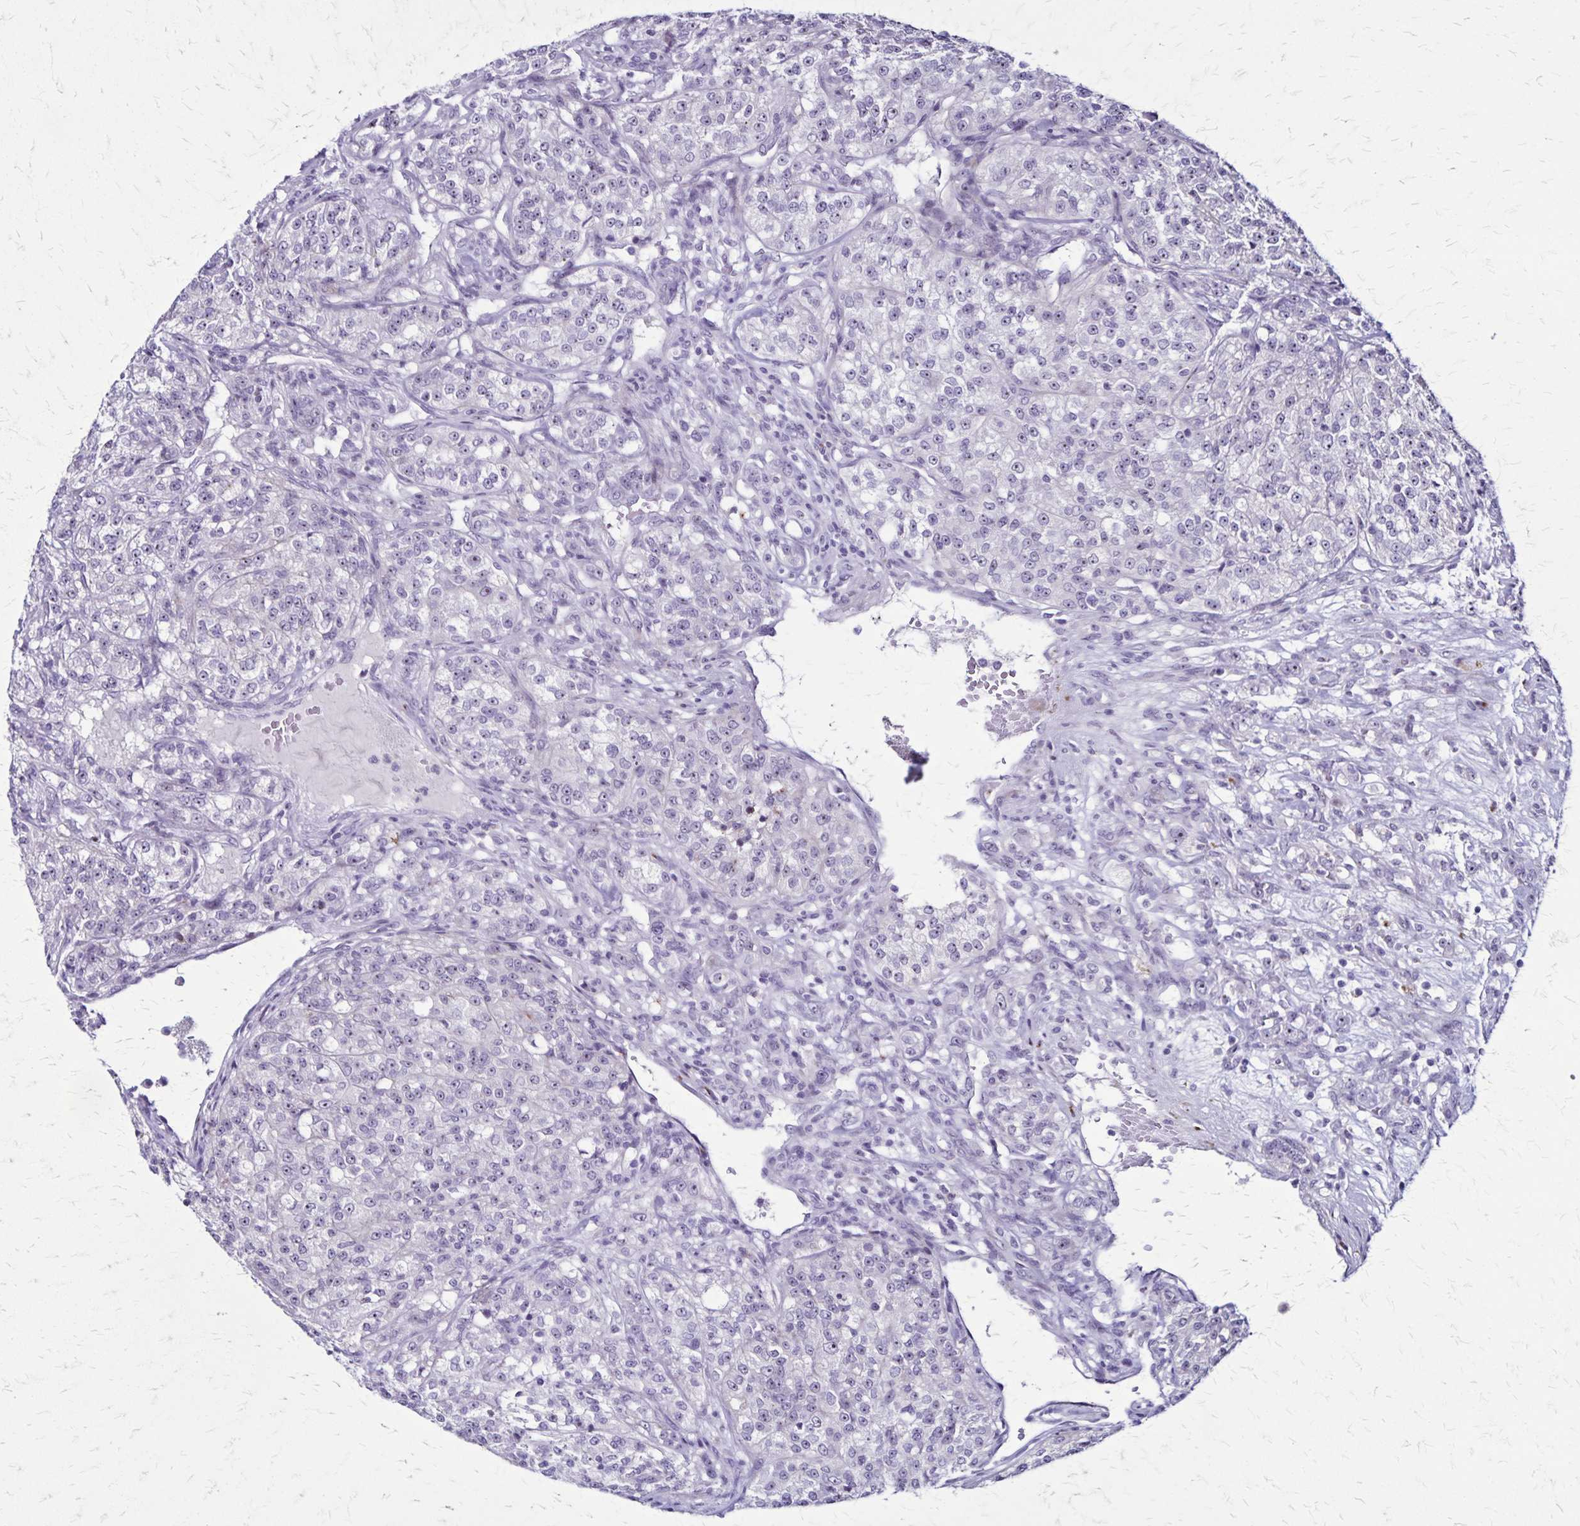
{"staining": {"intensity": "negative", "quantity": "none", "location": "none"}, "tissue": "renal cancer", "cell_type": "Tumor cells", "image_type": "cancer", "snomed": [{"axis": "morphology", "description": "Adenocarcinoma, NOS"}, {"axis": "topography", "description": "Kidney"}], "caption": "Renal cancer (adenocarcinoma) was stained to show a protein in brown. There is no significant staining in tumor cells.", "gene": "OR51B5", "patient": {"sex": "female", "age": 63}}